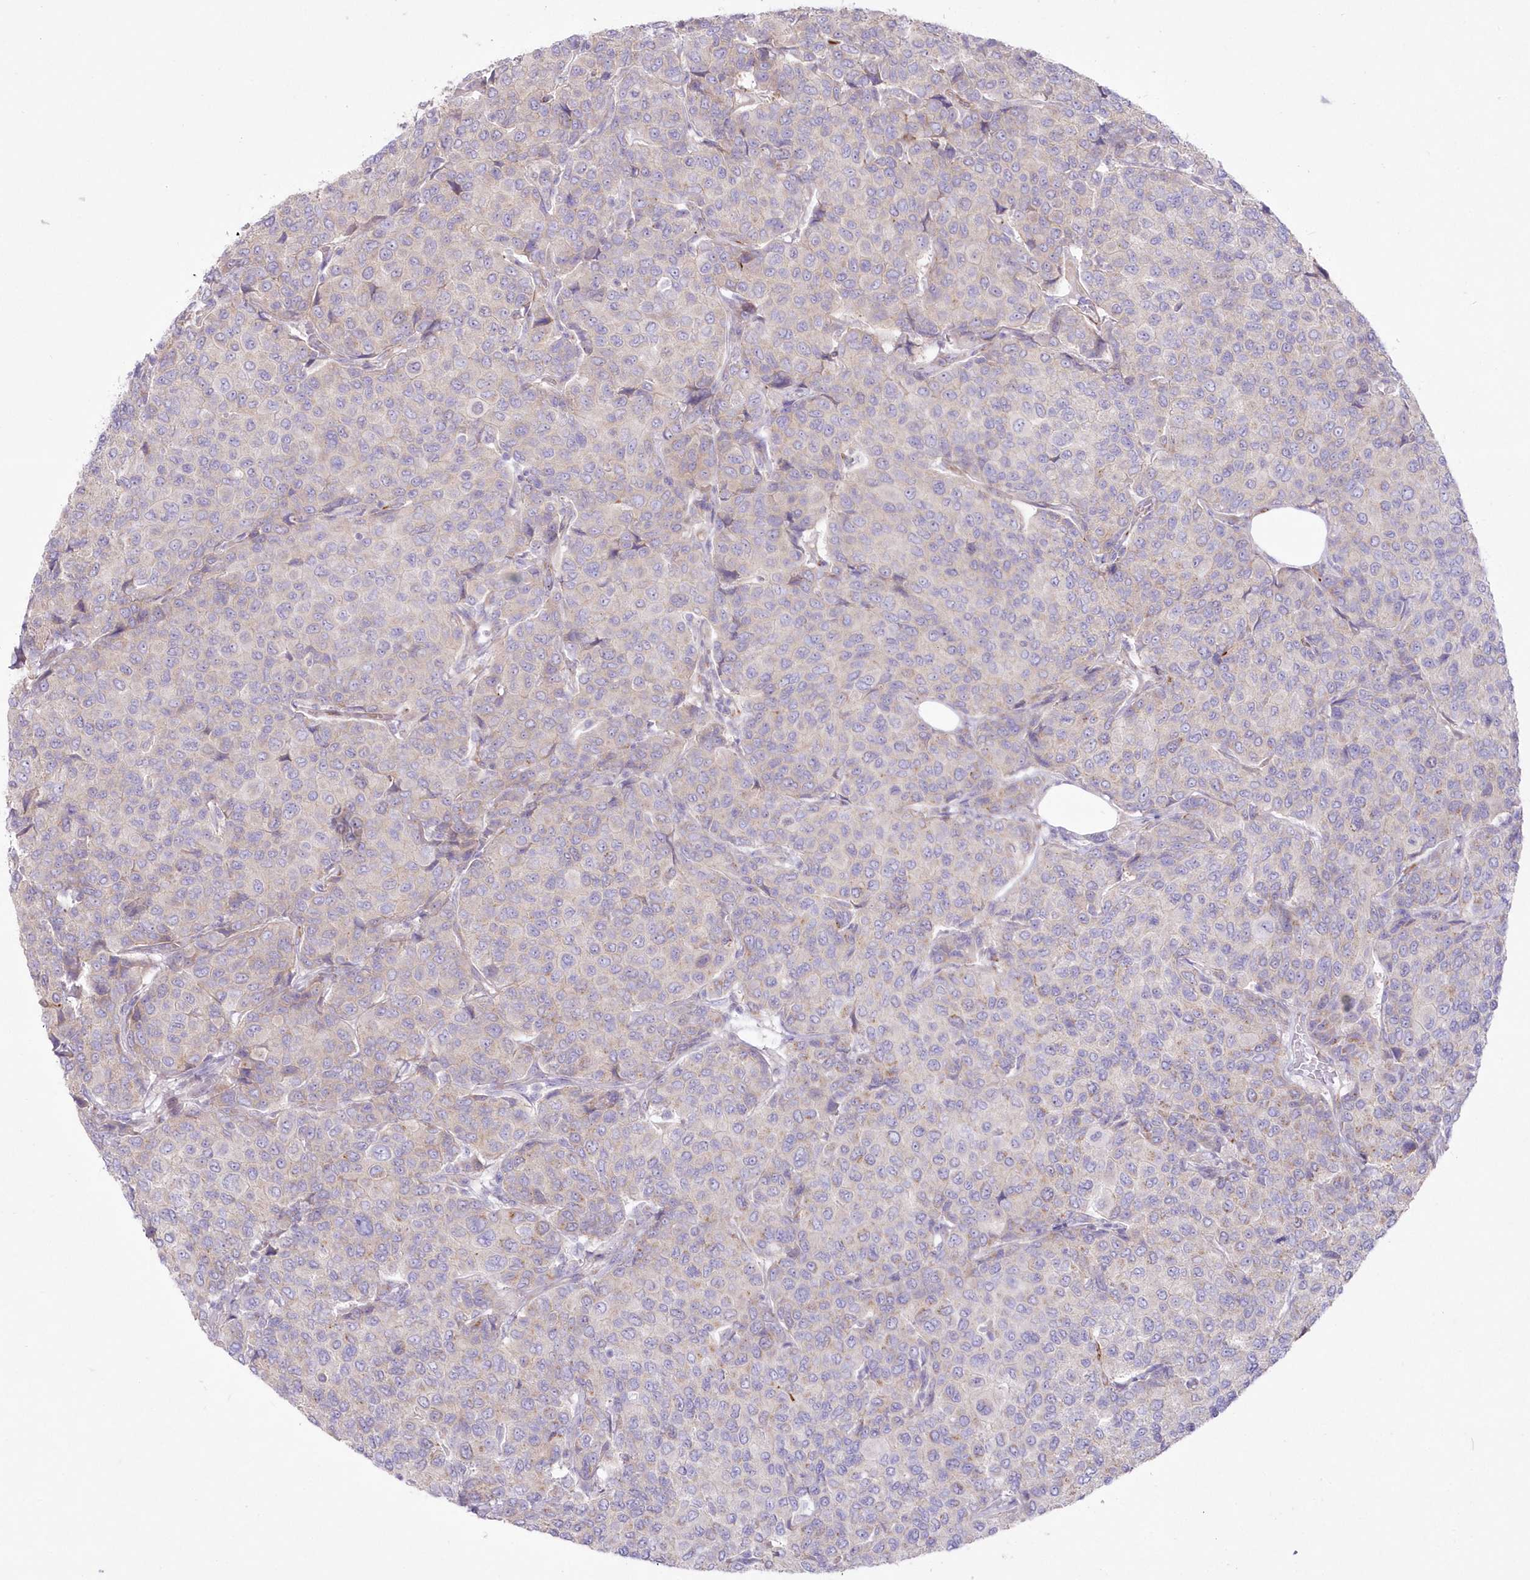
{"staining": {"intensity": "weak", "quantity": "25%-75%", "location": "cytoplasmic/membranous"}, "tissue": "breast cancer", "cell_type": "Tumor cells", "image_type": "cancer", "snomed": [{"axis": "morphology", "description": "Duct carcinoma"}, {"axis": "topography", "description": "Breast"}], "caption": "Breast infiltrating ductal carcinoma stained with IHC reveals weak cytoplasmic/membranous expression in about 25%-75% of tumor cells. (brown staining indicates protein expression, while blue staining denotes nuclei).", "gene": "ZNF843", "patient": {"sex": "female", "age": 55}}